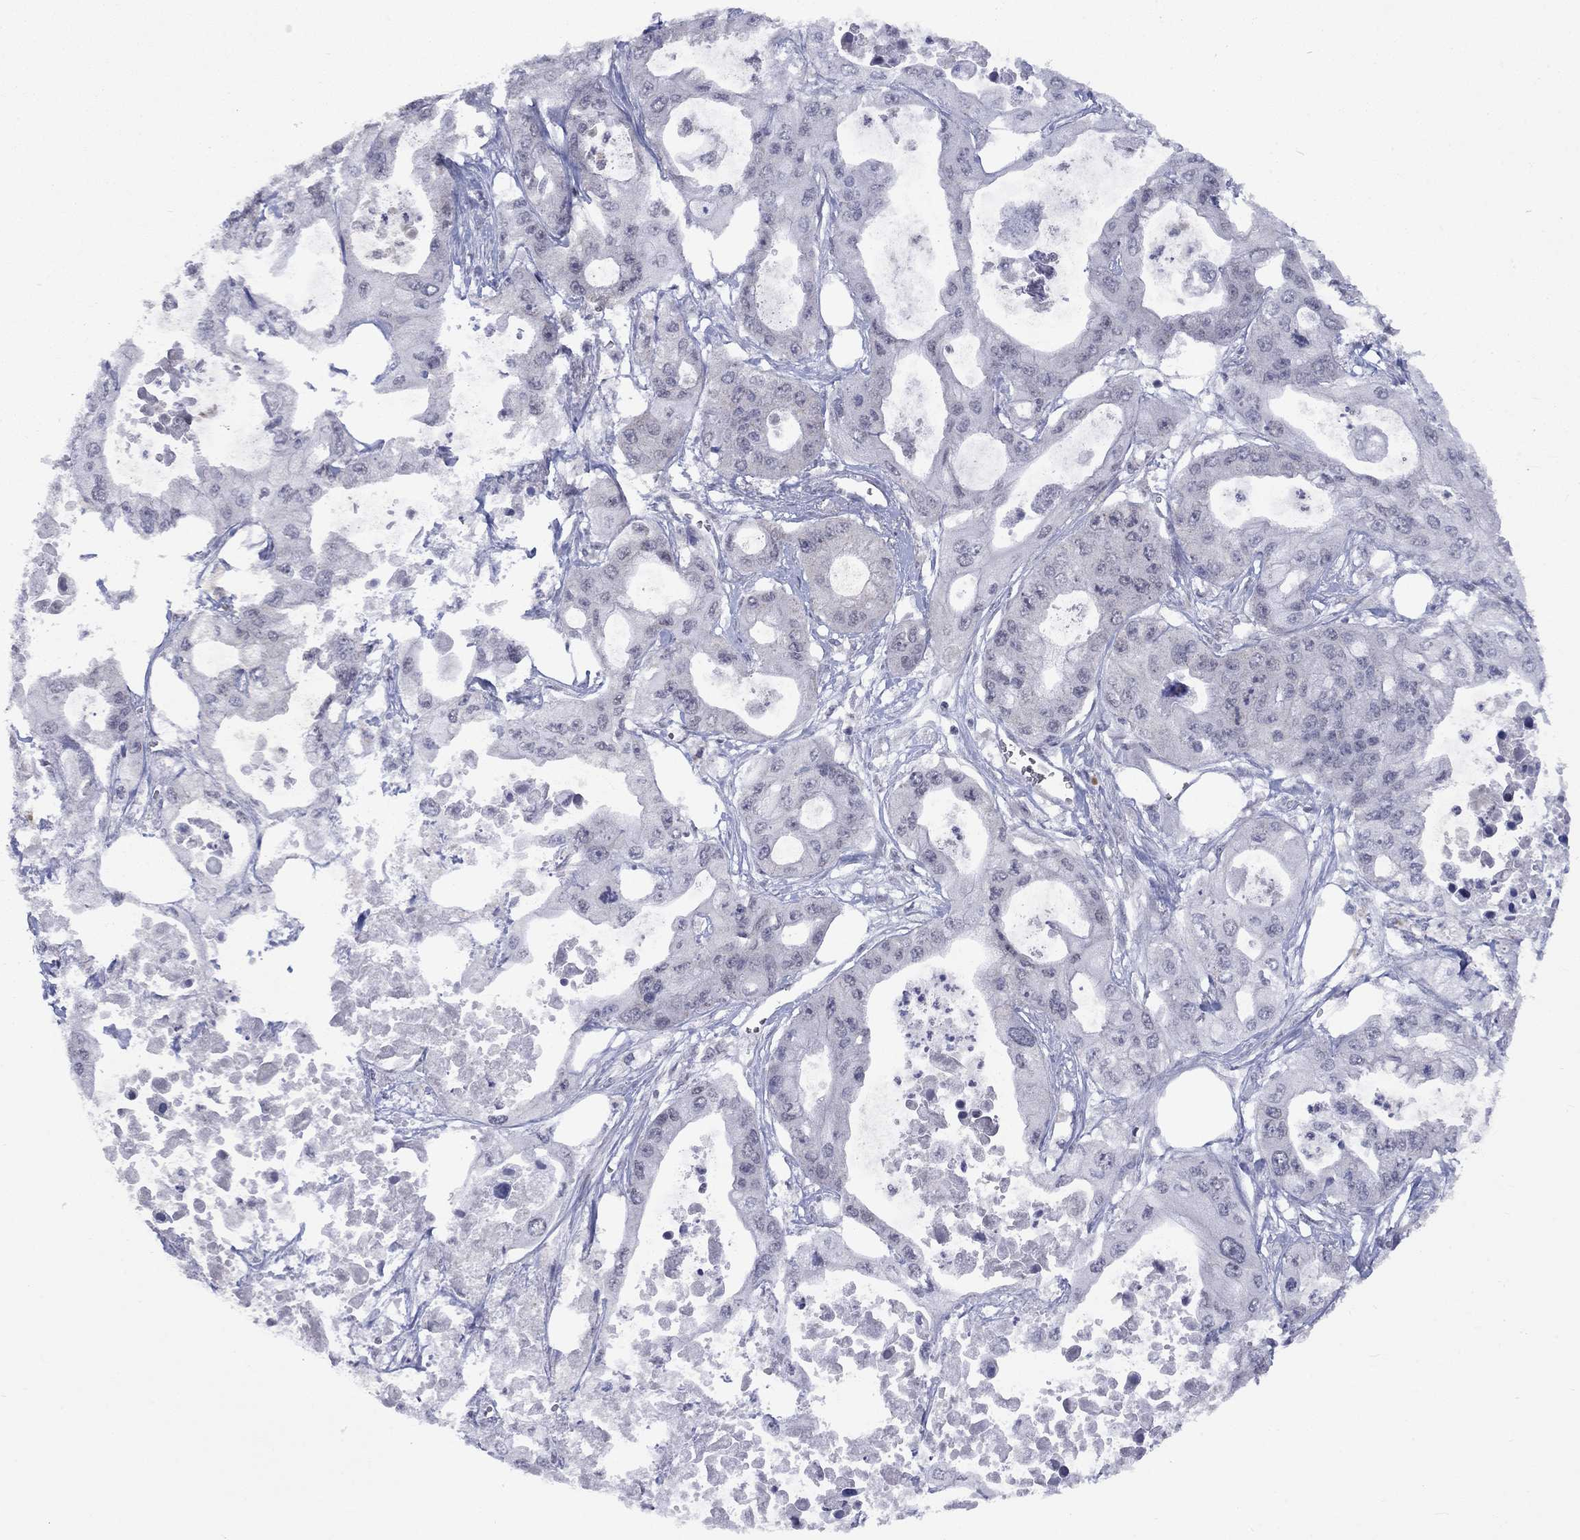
{"staining": {"intensity": "negative", "quantity": "none", "location": "none"}, "tissue": "pancreatic cancer", "cell_type": "Tumor cells", "image_type": "cancer", "snomed": [{"axis": "morphology", "description": "Adenocarcinoma, NOS"}, {"axis": "topography", "description": "Pancreas"}], "caption": "Pancreatic adenocarcinoma was stained to show a protein in brown. There is no significant positivity in tumor cells.", "gene": "SPATA33", "patient": {"sex": "male", "age": 70}}